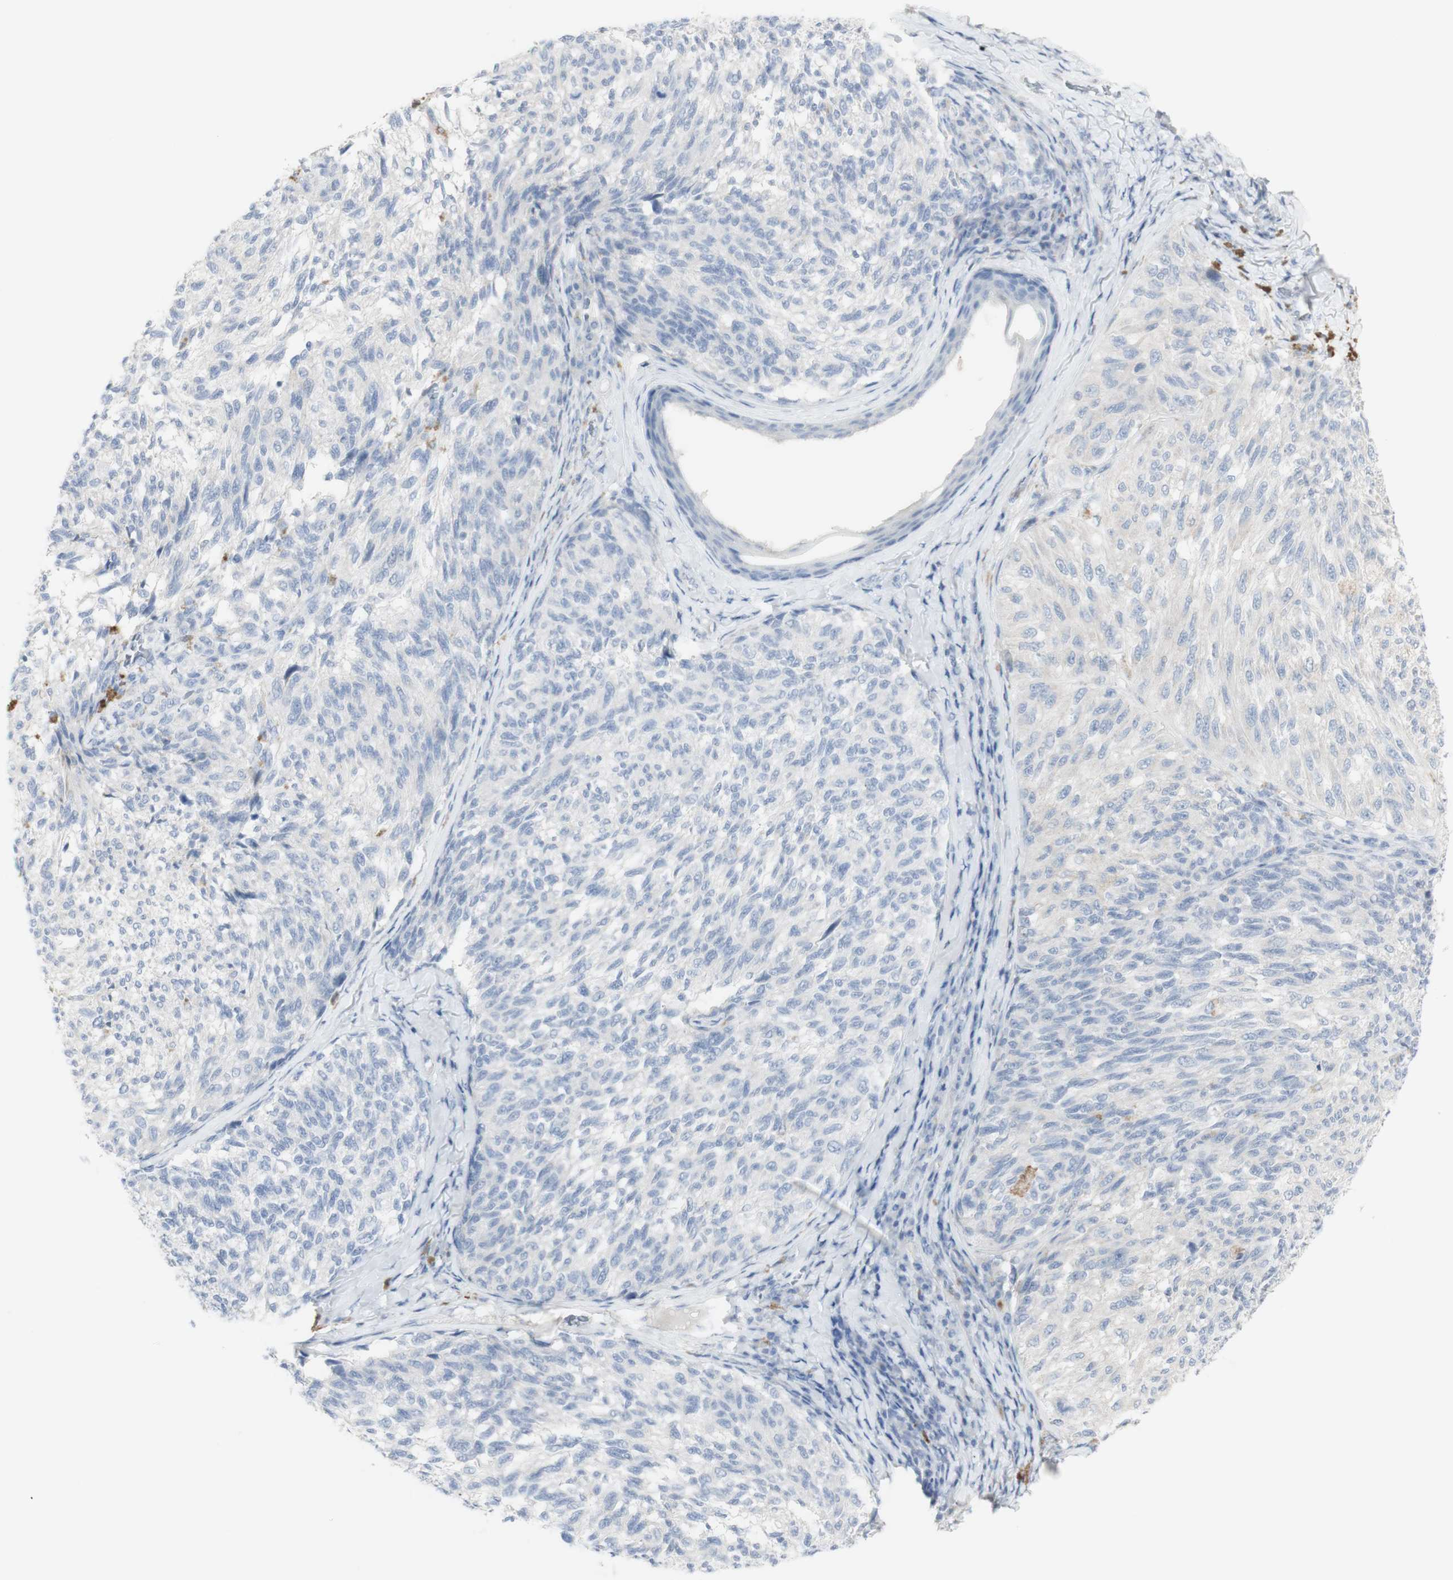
{"staining": {"intensity": "negative", "quantity": "none", "location": "none"}, "tissue": "melanoma", "cell_type": "Tumor cells", "image_type": "cancer", "snomed": [{"axis": "morphology", "description": "Malignant melanoma, NOS"}, {"axis": "topography", "description": "Skin"}], "caption": "Tumor cells are negative for brown protein staining in melanoma.", "gene": "CD207", "patient": {"sex": "female", "age": 73}}